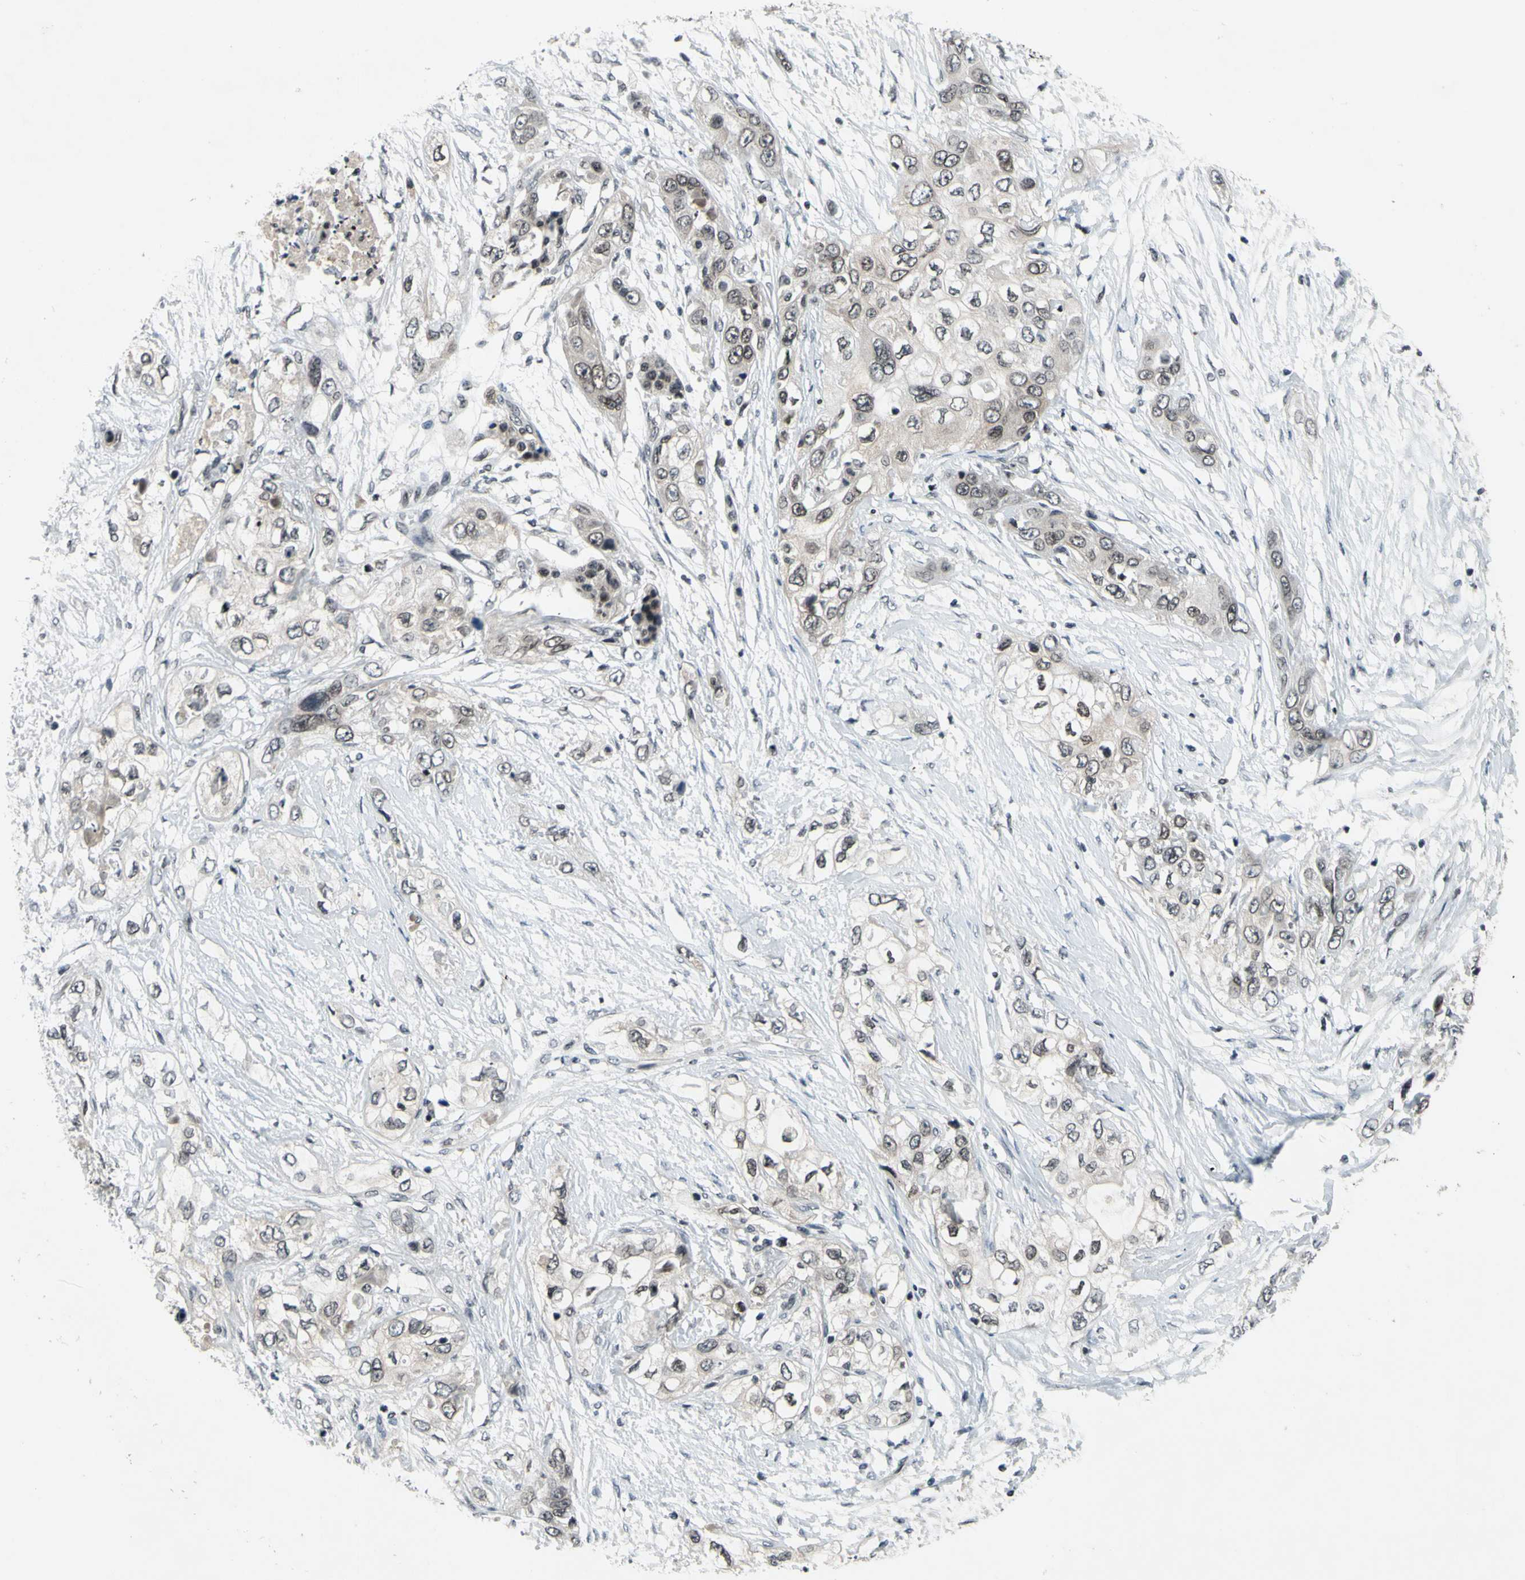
{"staining": {"intensity": "weak", "quantity": "25%-75%", "location": "nuclear"}, "tissue": "pancreatic cancer", "cell_type": "Tumor cells", "image_type": "cancer", "snomed": [{"axis": "morphology", "description": "Adenocarcinoma, NOS"}, {"axis": "topography", "description": "Pancreas"}], "caption": "Pancreatic adenocarcinoma tissue reveals weak nuclear staining in about 25%-75% of tumor cells, visualized by immunohistochemistry.", "gene": "XPO1", "patient": {"sex": "female", "age": 70}}